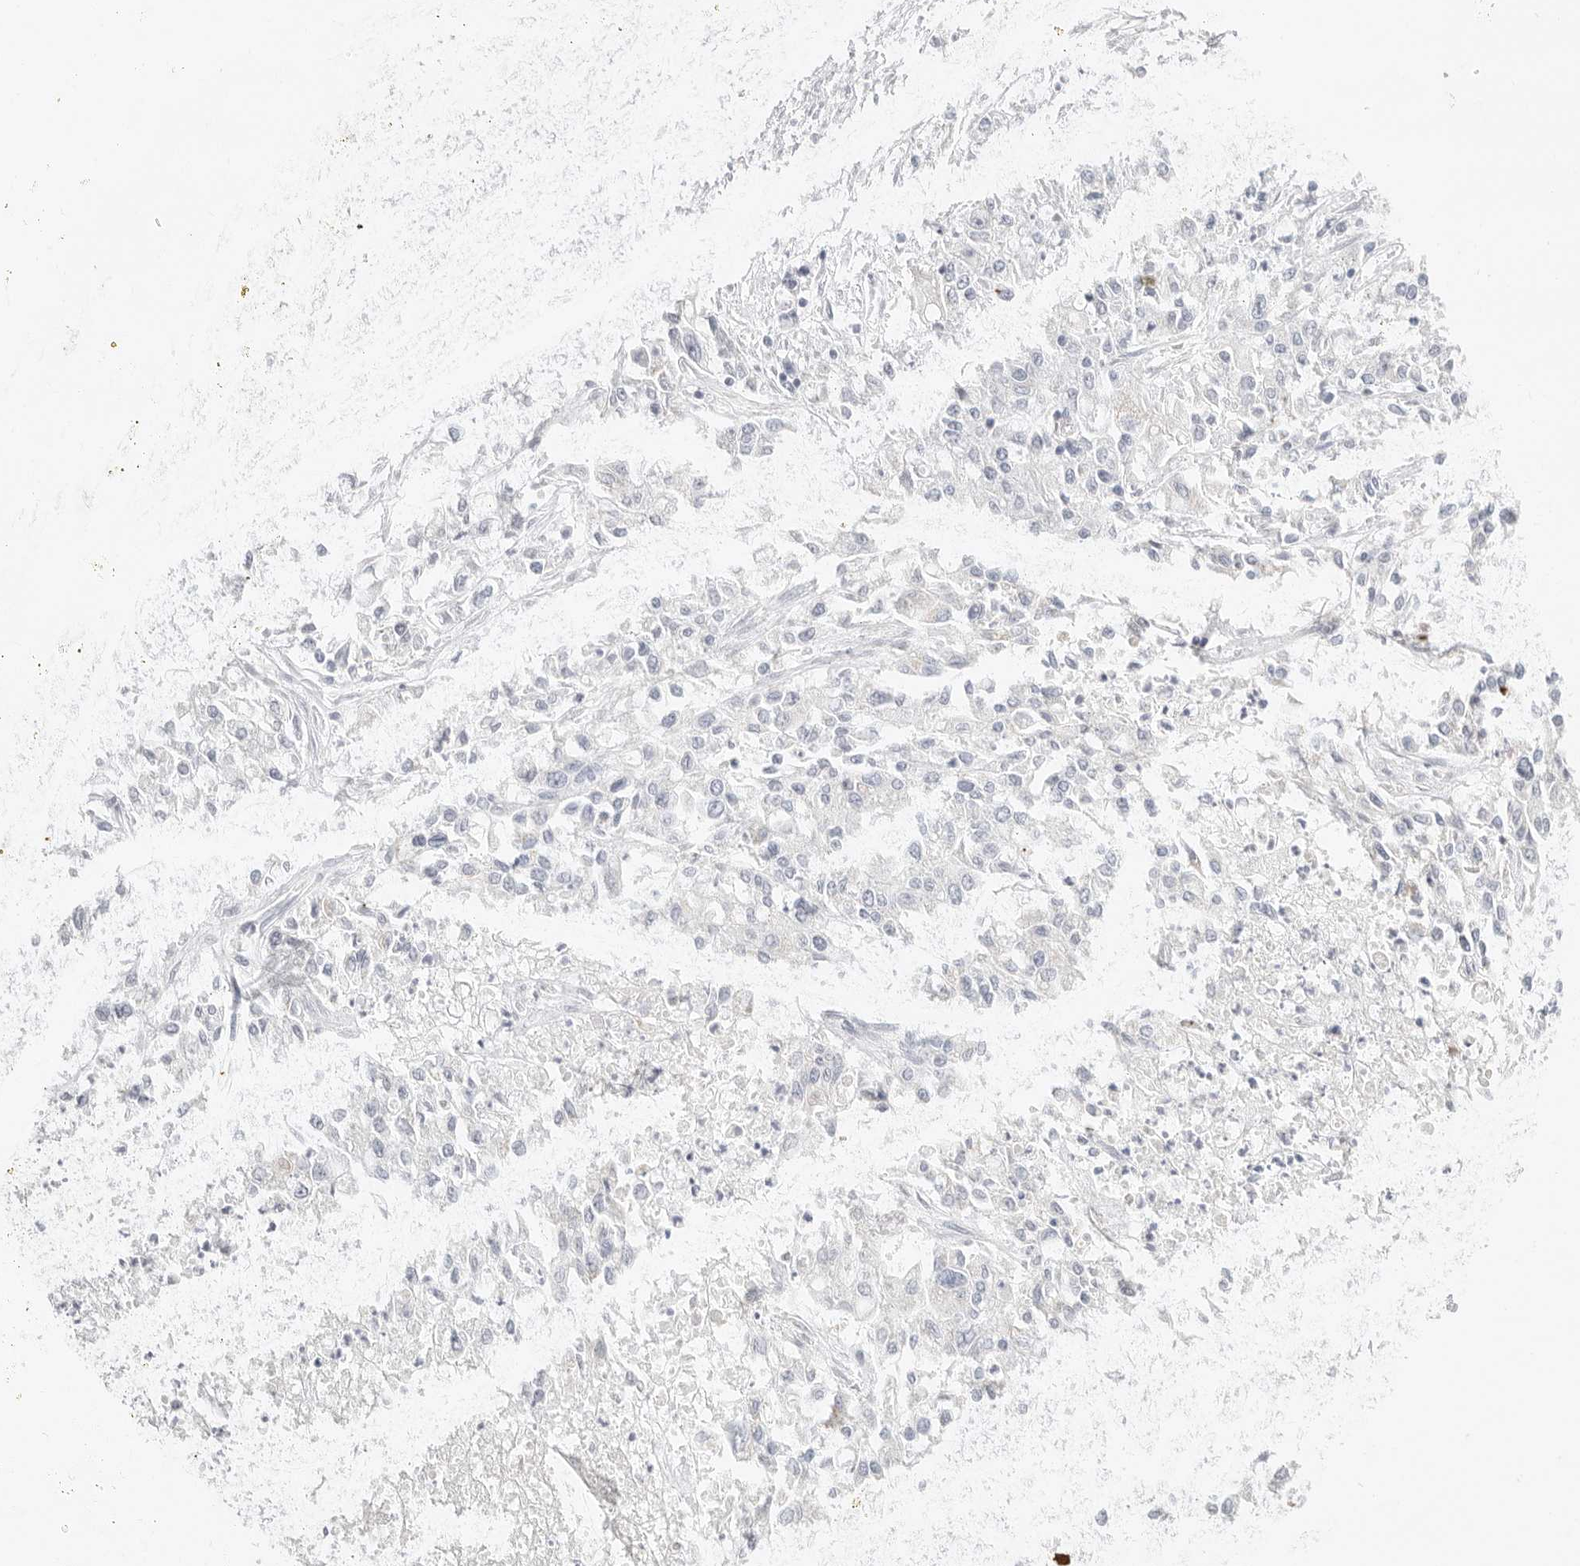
{"staining": {"intensity": "negative", "quantity": "none", "location": "none"}, "tissue": "endometrial cancer", "cell_type": "Tumor cells", "image_type": "cancer", "snomed": [{"axis": "morphology", "description": "Adenocarcinoma, NOS"}, {"axis": "topography", "description": "Endometrium"}], "caption": "This is a photomicrograph of immunohistochemistry staining of endometrial adenocarcinoma, which shows no positivity in tumor cells.", "gene": "ACOX1", "patient": {"sex": "female", "age": 49}}